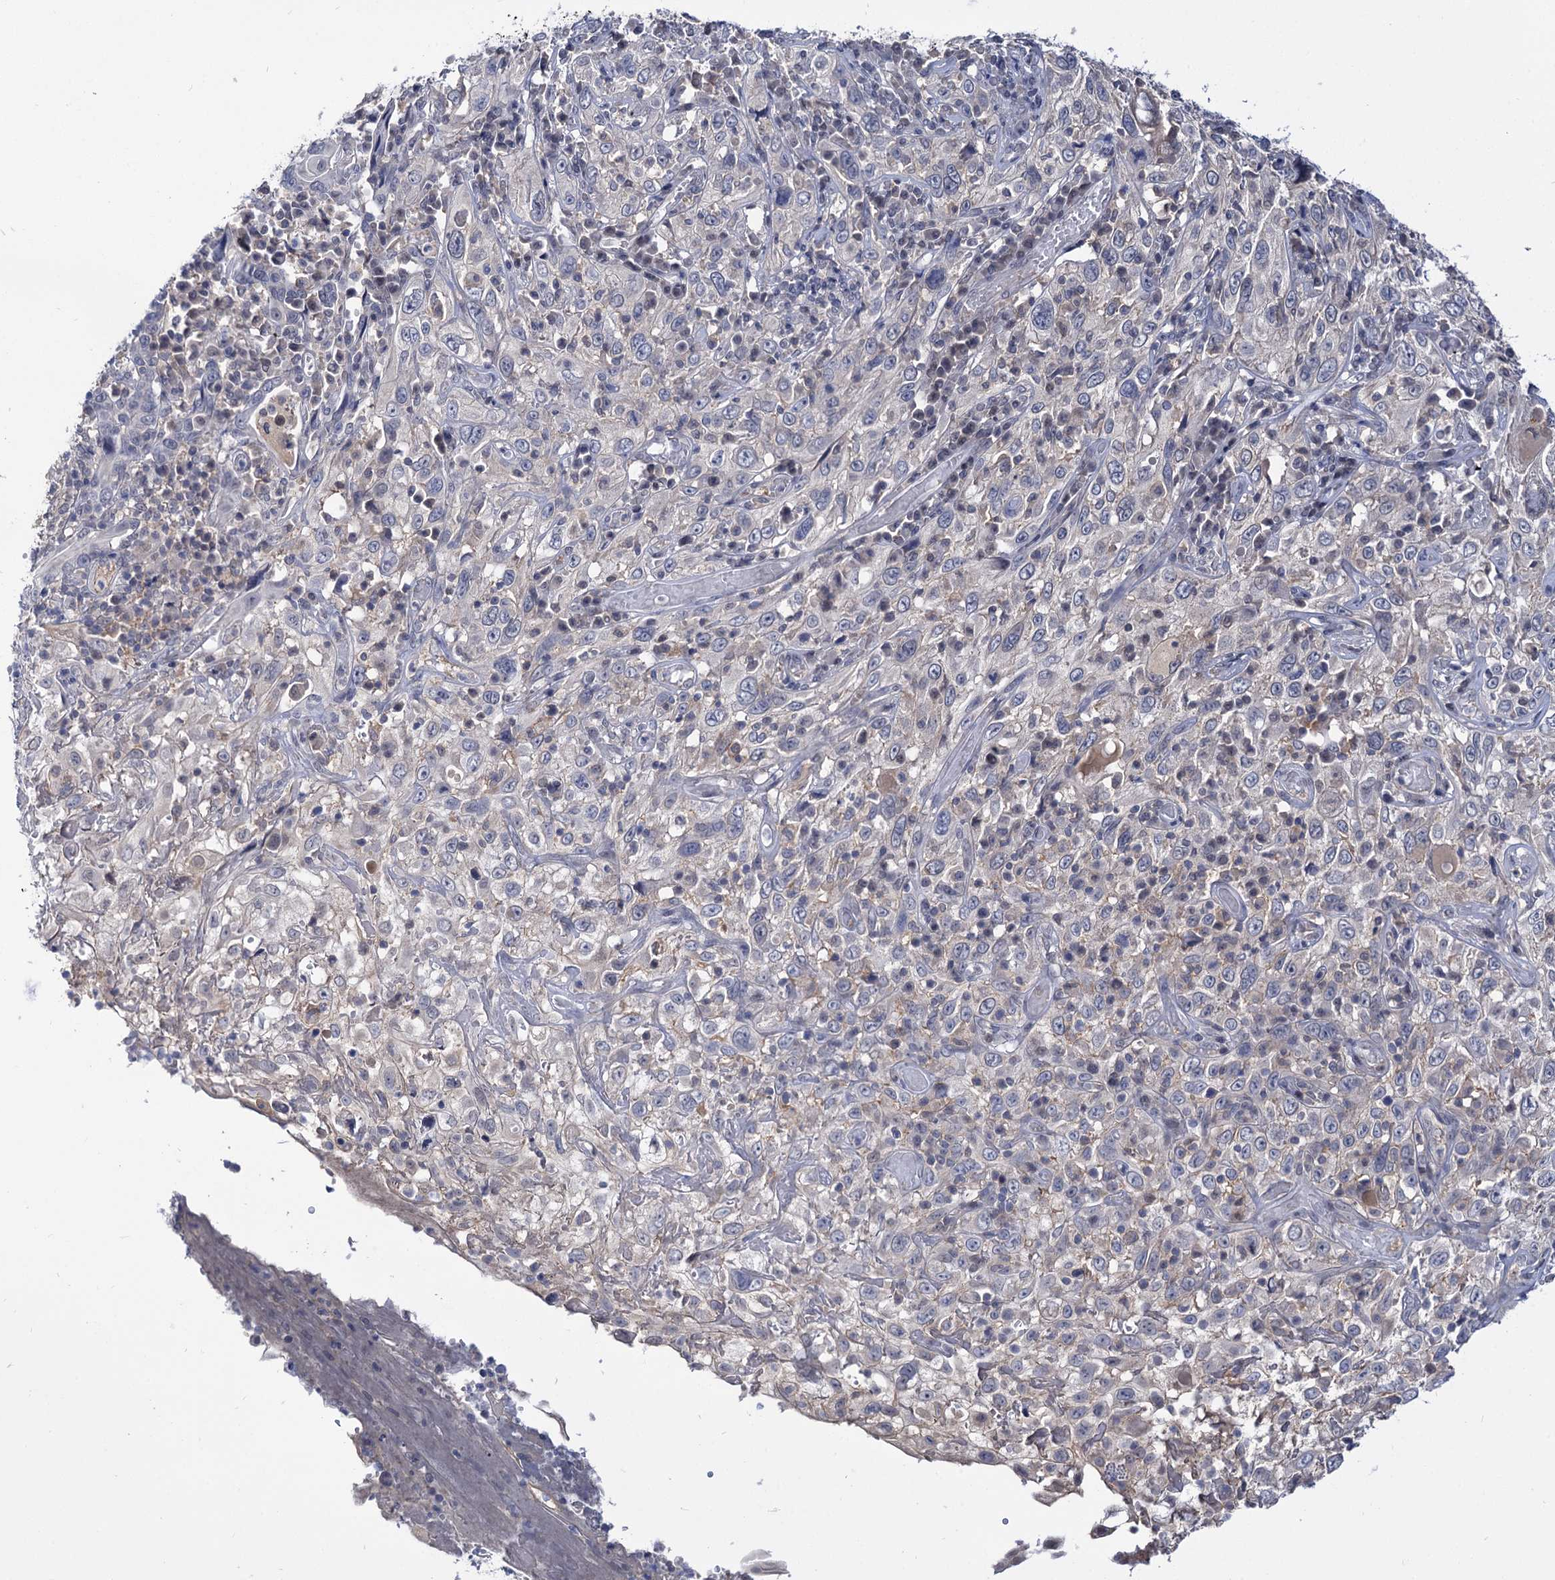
{"staining": {"intensity": "weak", "quantity": "<25%", "location": "cytoplasmic/membranous"}, "tissue": "cervical cancer", "cell_type": "Tumor cells", "image_type": "cancer", "snomed": [{"axis": "morphology", "description": "Squamous cell carcinoma, NOS"}, {"axis": "topography", "description": "Cervix"}], "caption": "An immunohistochemistry (IHC) micrograph of cervical squamous cell carcinoma is shown. There is no staining in tumor cells of cervical squamous cell carcinoma. (DAB IHC visualized using brightfield microscopy, high magnification).", "gene": "NEK10", "patient": {"sex": "female", "age": 46}}